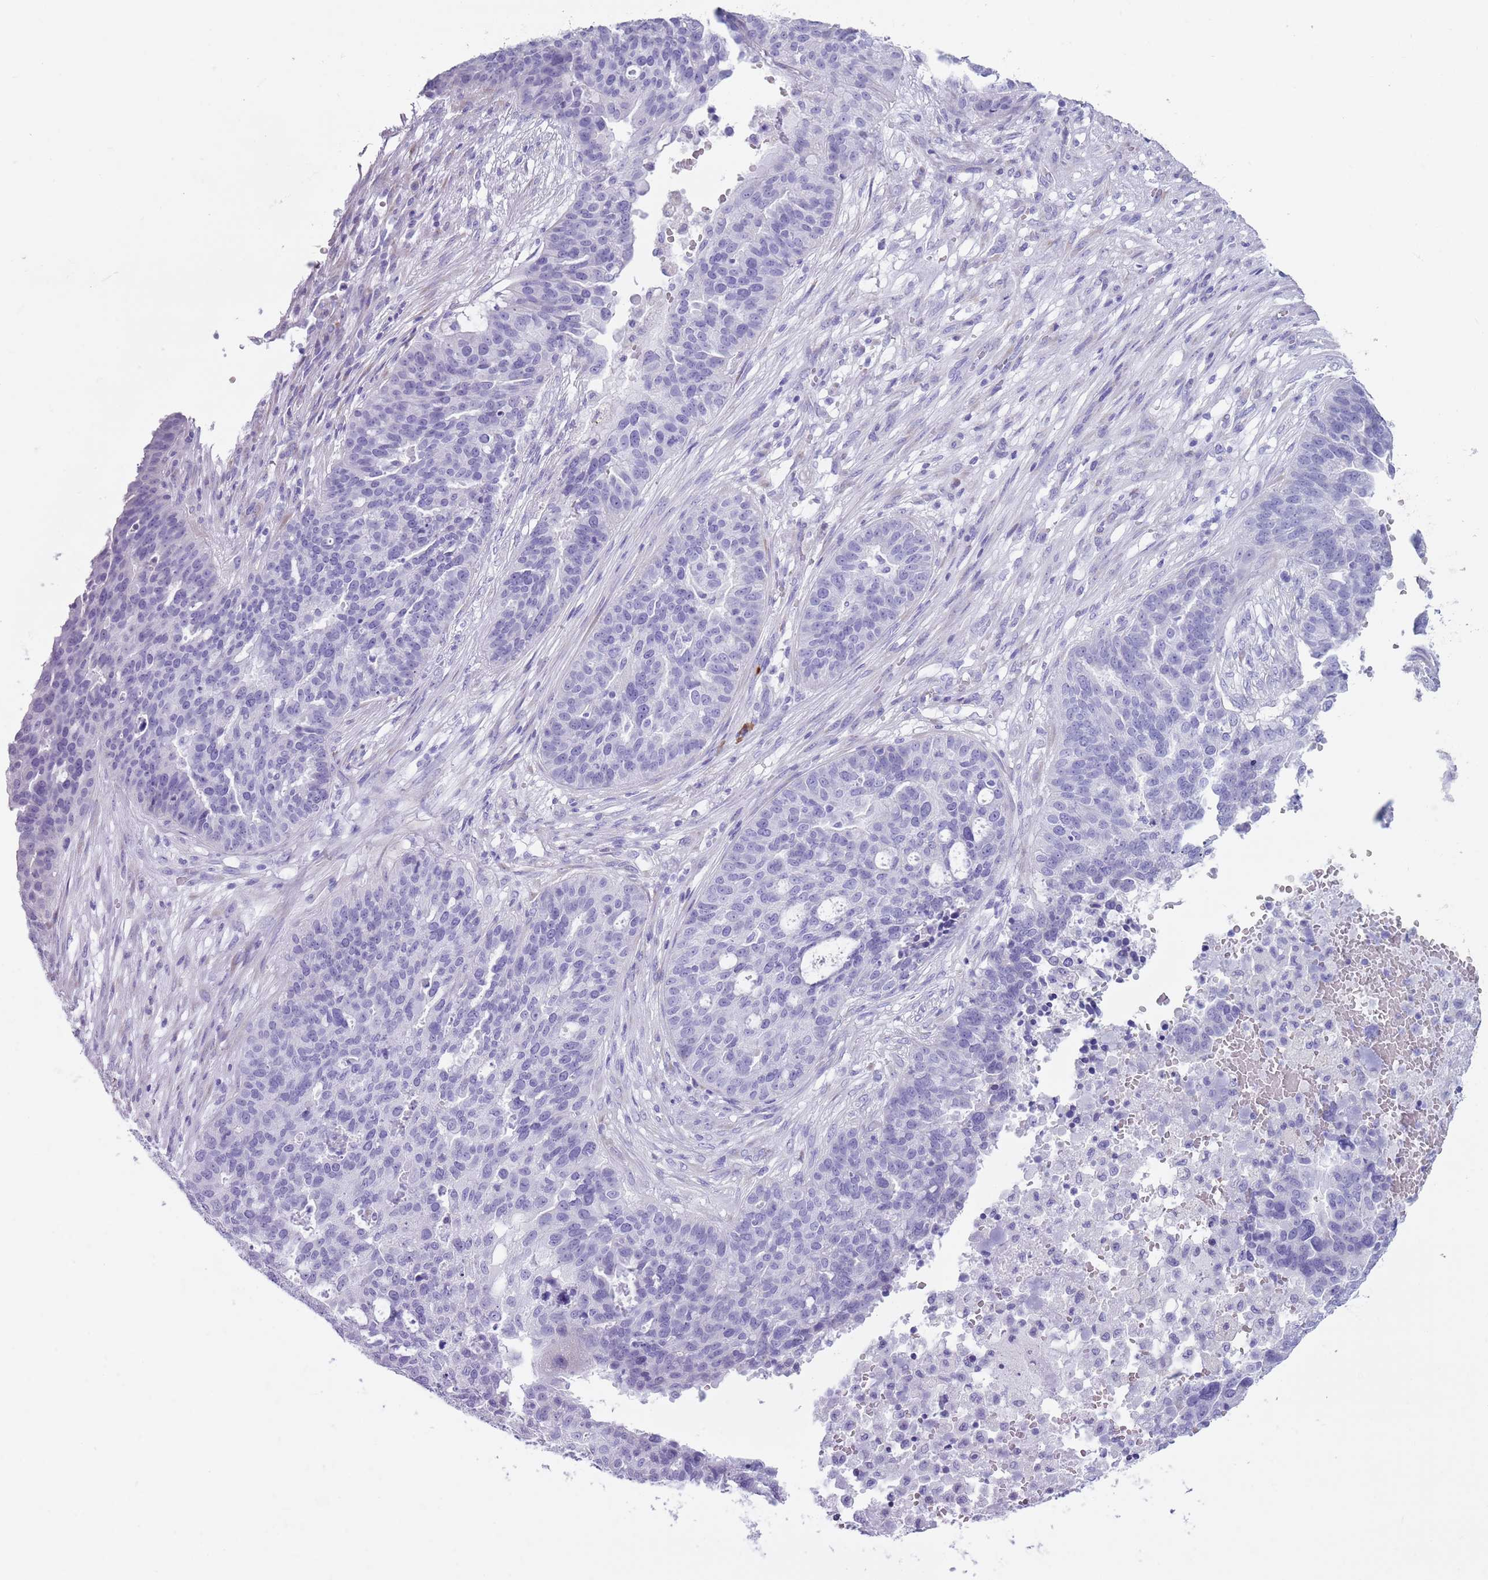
{"staining": {"intensity": "negative", "quantity": "none", "location": "none"}, "tissue": "ovarian cancer", "cell_type": "Tumor cells", "image_type": "cancer", "snomed": [{"axis": "morphology", "description": "Cystadenocarcinoma, serous, NOS"}, {"axis": "topography", "description": "Ovary"}], "caption": "Human ovarian cancer (serous cystadenocarcinoma) stained for a protein using immunohistochemistry (IHC) exhibits no staining in tumor cells.", "gene": "LY6G5B", "patient": {"sex": "female", "age": 59}}